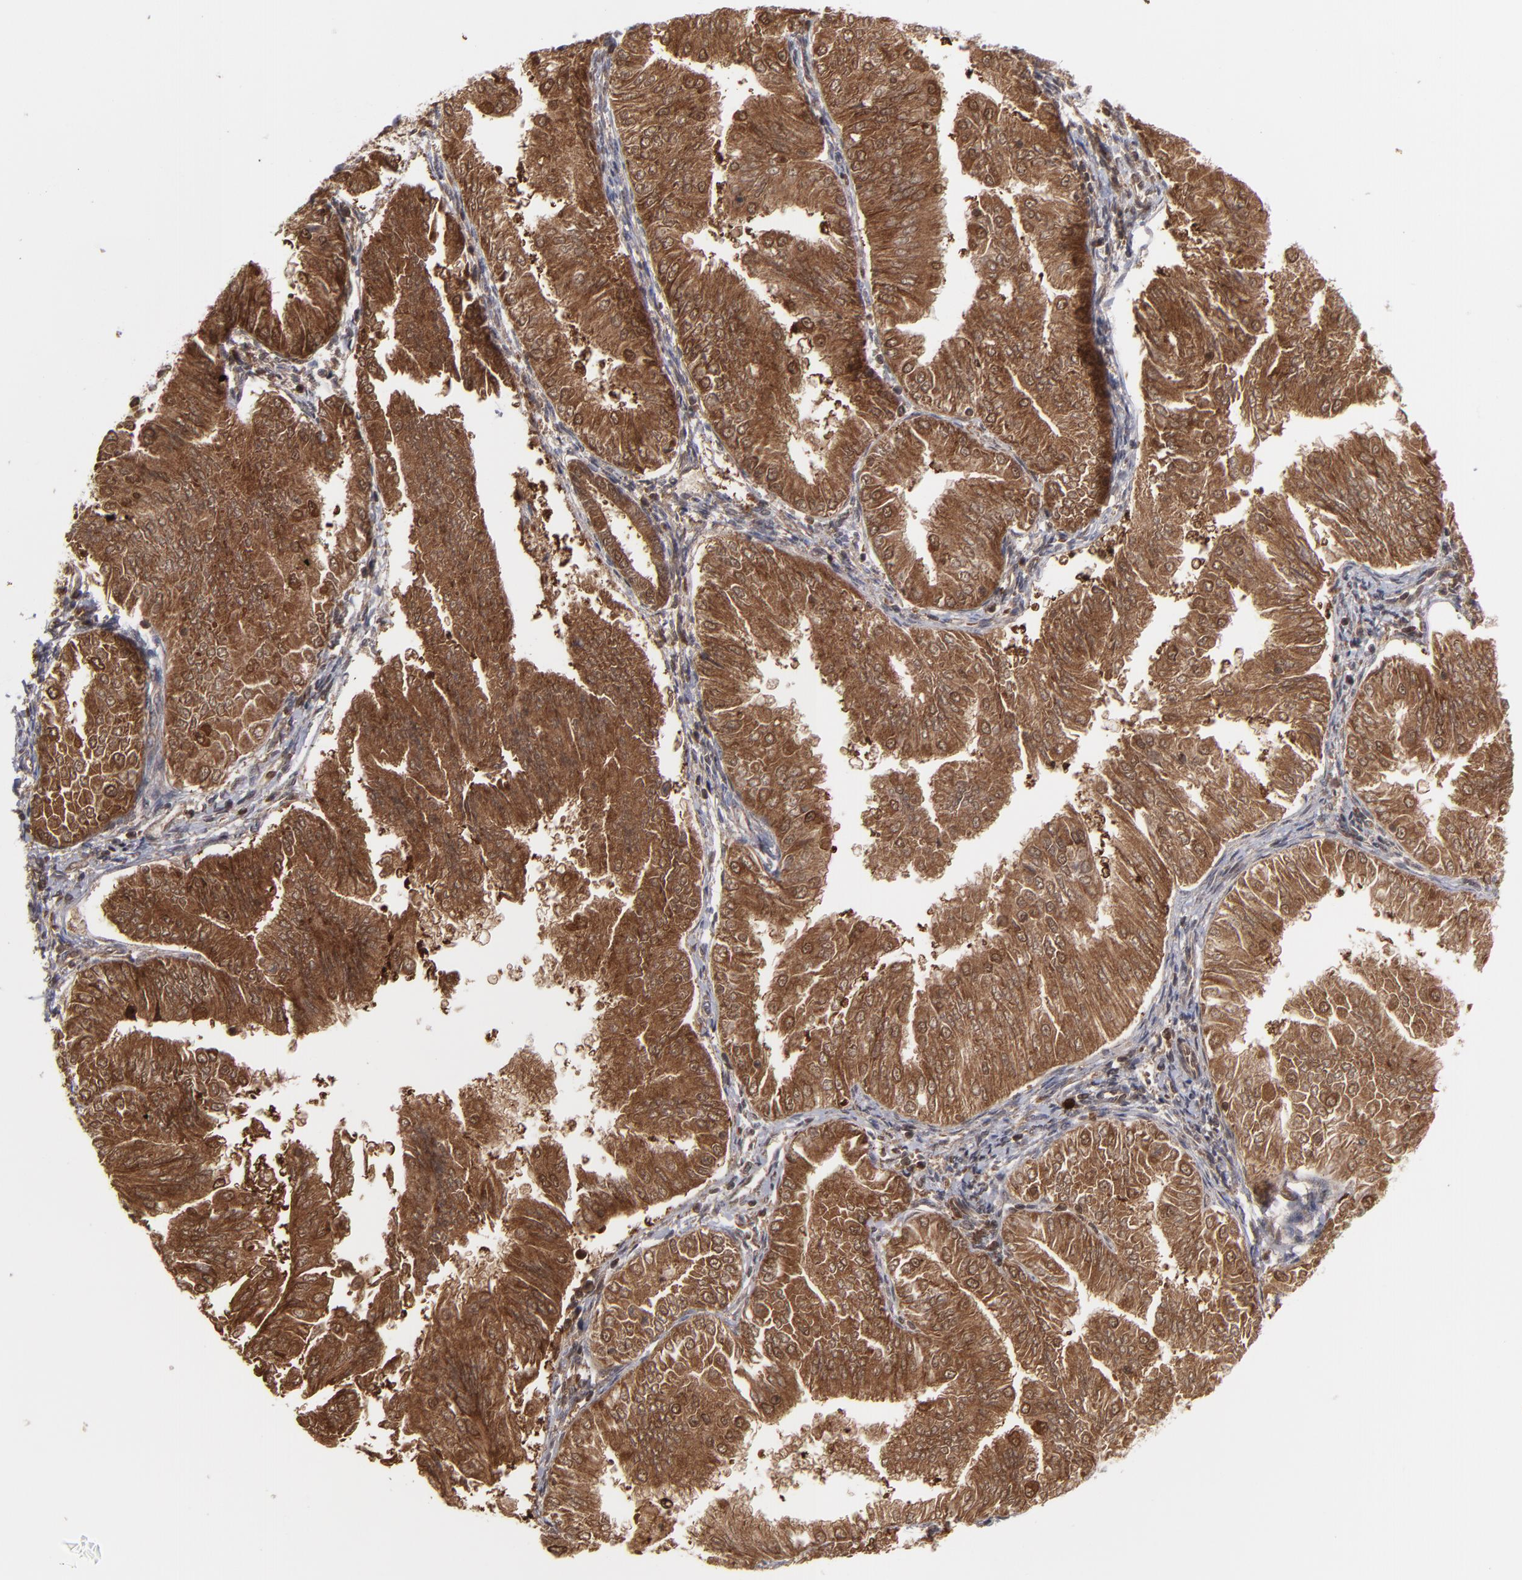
{"staining": {"intensity": "strong", "quantity": ">75%", "location": "cytoplasmic/membranous,nuclear"}, "tissue": "endometrial cancer", "cell_type": "Tumor cells", "image_type": "cancer", "snomed": [{"axis": "morphology", "description": "Adenocarcinoma, NOS"}, {"axis": "topography", "description": "Endometrium"}], "caption": "Immunohistochemical staining of human endometrial cancer reveals high levels of strong cytoplasmic/membranous and nuclear expression in about >75% of tumor cells.", "gene": "GSR", "patient": {"sex": "female", "age": 53}}